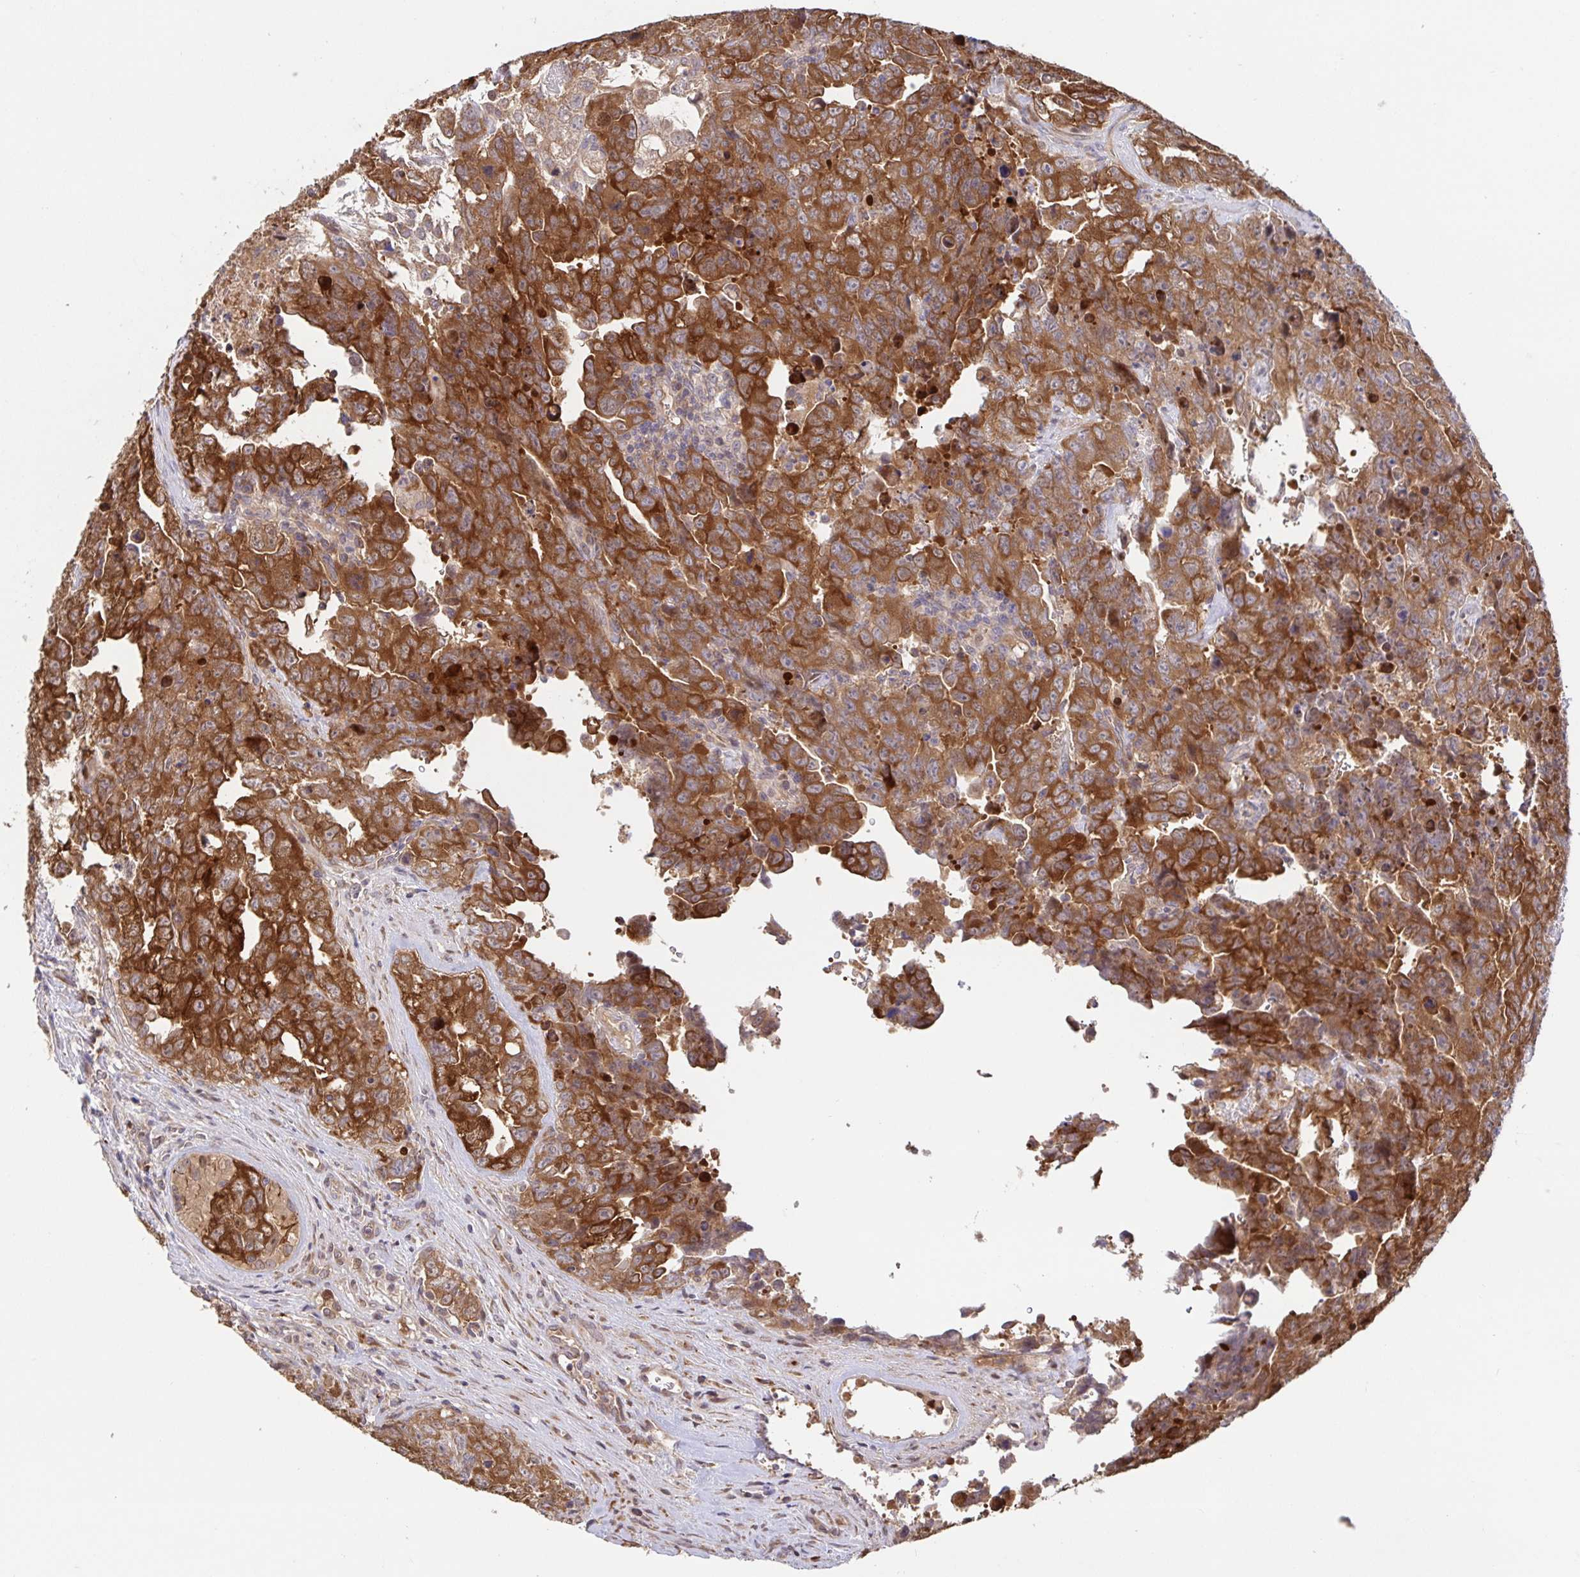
{"staining": {"intensity": "strong", "quantity": ">75%", "location": "cytoplasmic/membranous"}, "tissue": "testis cancer", "cell_type": "Tumor cells", "image_type": "cancer", "snomed": [{"axis": "morphology", "description": "Carcinoma, Embryonal, NOS"}, {"axis": "topography", "description": "Testis"}], "caption": "Immunohistochemical staining of testis cancer reveals high levels of strong cytoplasmic/membranous positivity in about >75% of tumor cells.", "gene": "AACS", "patient": {"sex": "male", "age": 24}}